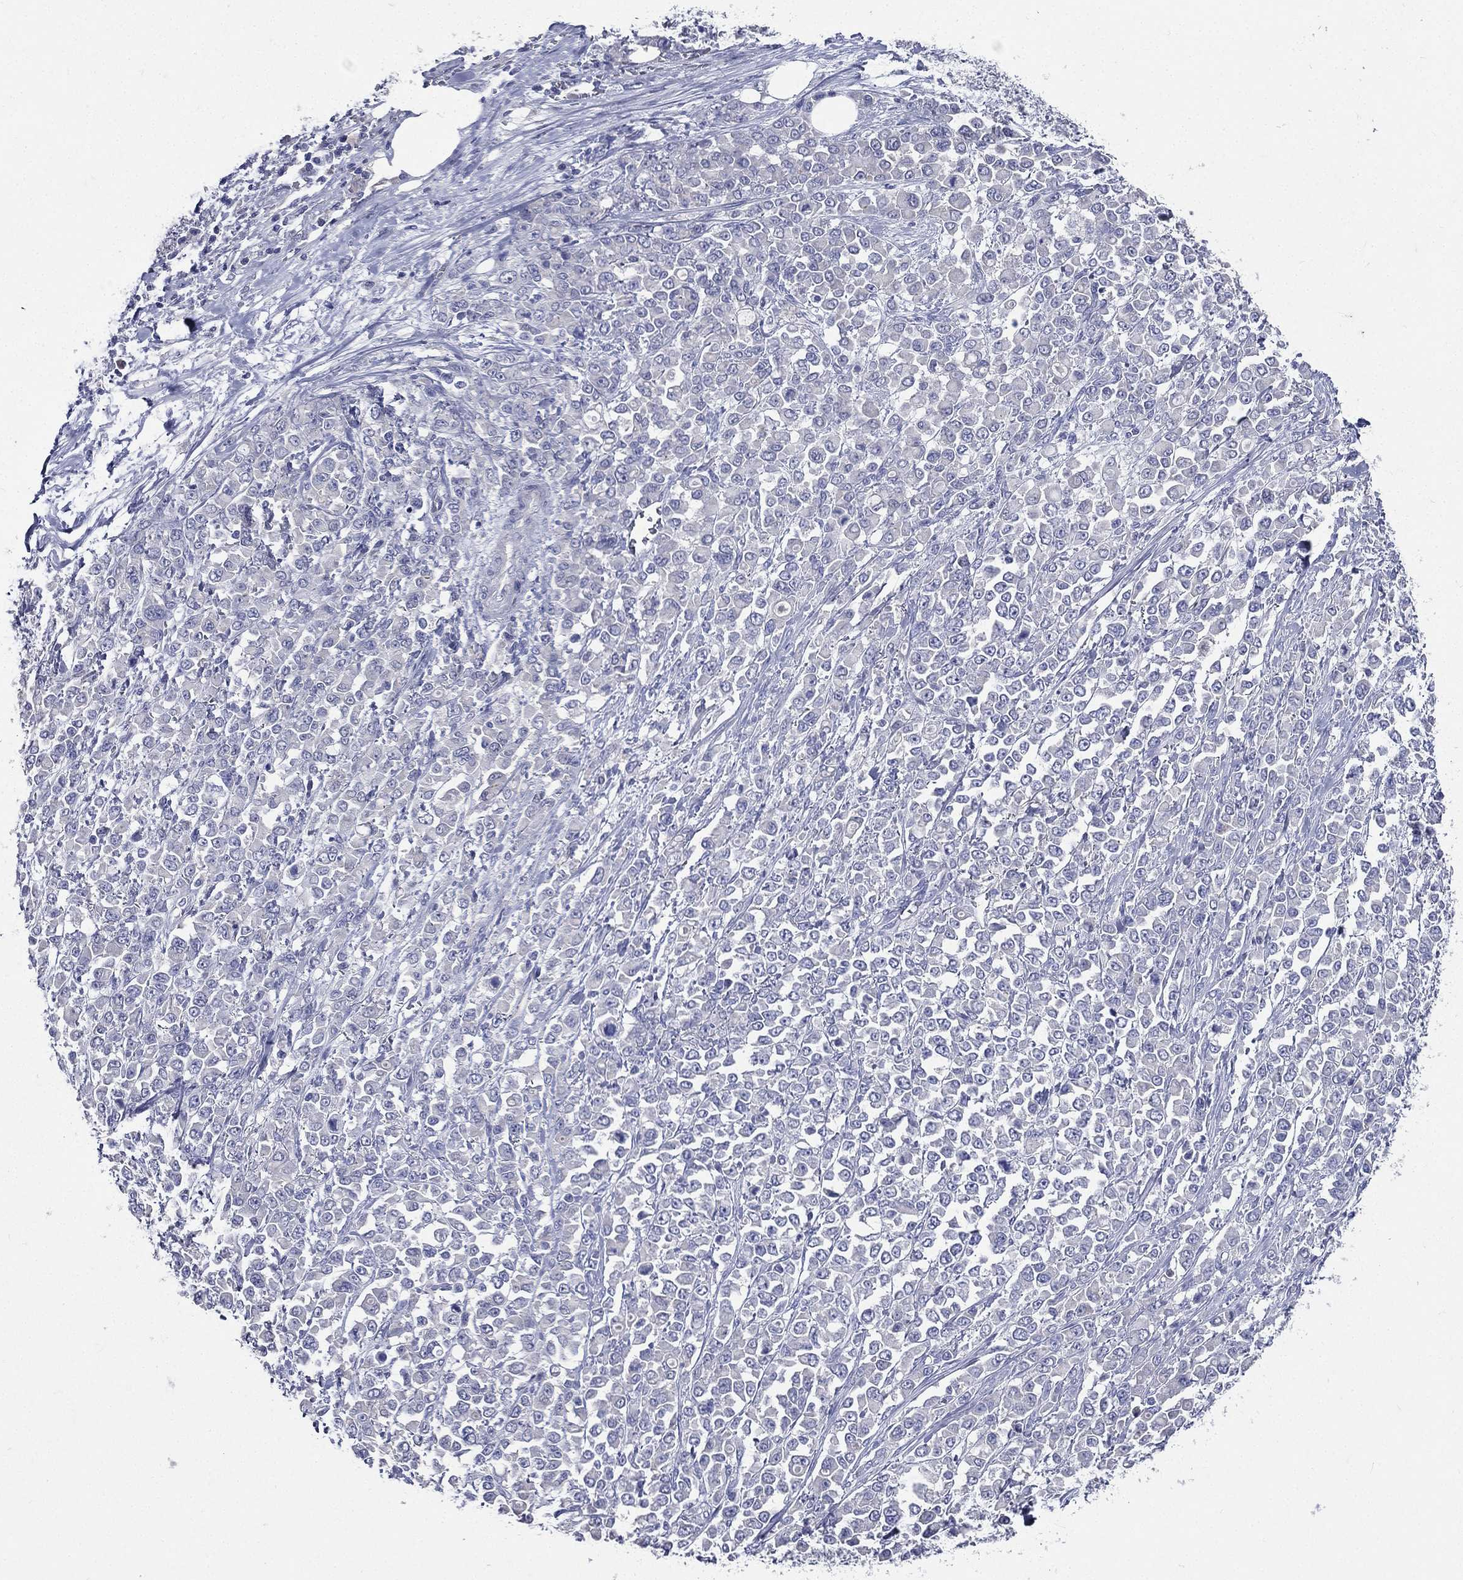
{"staining": {"intensity": "negative", "quantity": "none", "location": "none"}, "tissue": "stomach cancer", "cell_type": "Tumor cells", "image_type": "cancer", "snomed": [{"axis": "morphology", "description": "Adenocarcinoma, NOS"}, {"axis": "topography", "description": "Stomach"}], "caption": "Human stomach cancer stained for a protein using immunohistochemistry (IHC) shows no expression in tumor cells.", "gene": "TGM1", "patient": {"sex": "female", "age": 76}}